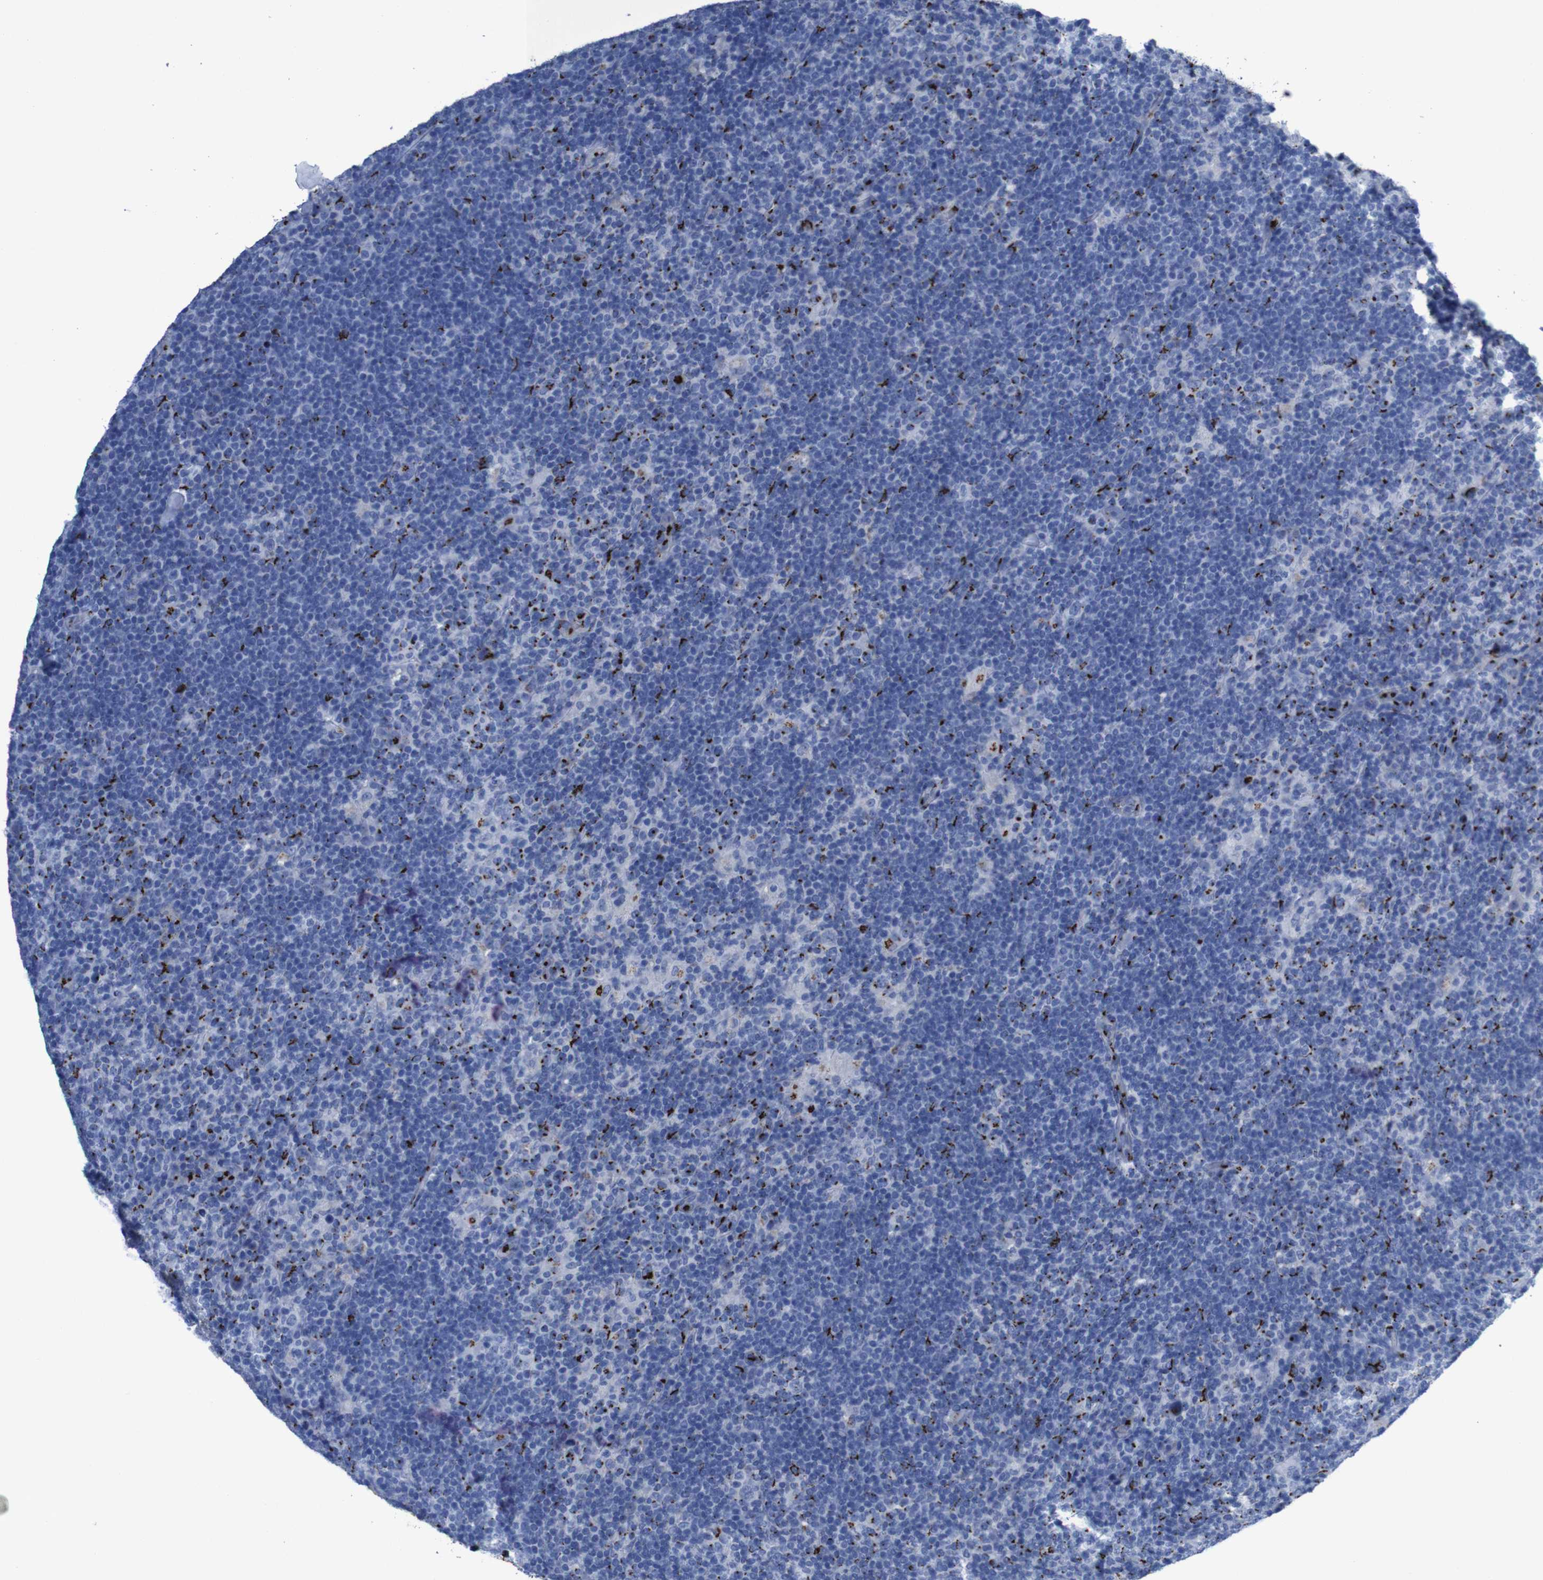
{"staining": {"intensity": "strong", "quantity": "25%-75%", "location": "cytoplasmic/membranous"}, "tissue": "lymphoma", "cell_type": "Tumor cells", "image_type": "cancer", "snomed": [{"axis": "morphology", "description": "Hodgkin's disease, NOS"}, {"axis": "topography", "description": "Lymph node"}], "caption": "Immunohistochemical staining of Hodgkin's disease shows strong cytoplasmic/membranous protein staining in about 25%-75% of tumor cells.", "gene": "GOLM1", "patient": {"sex": "female", "age": 57}}